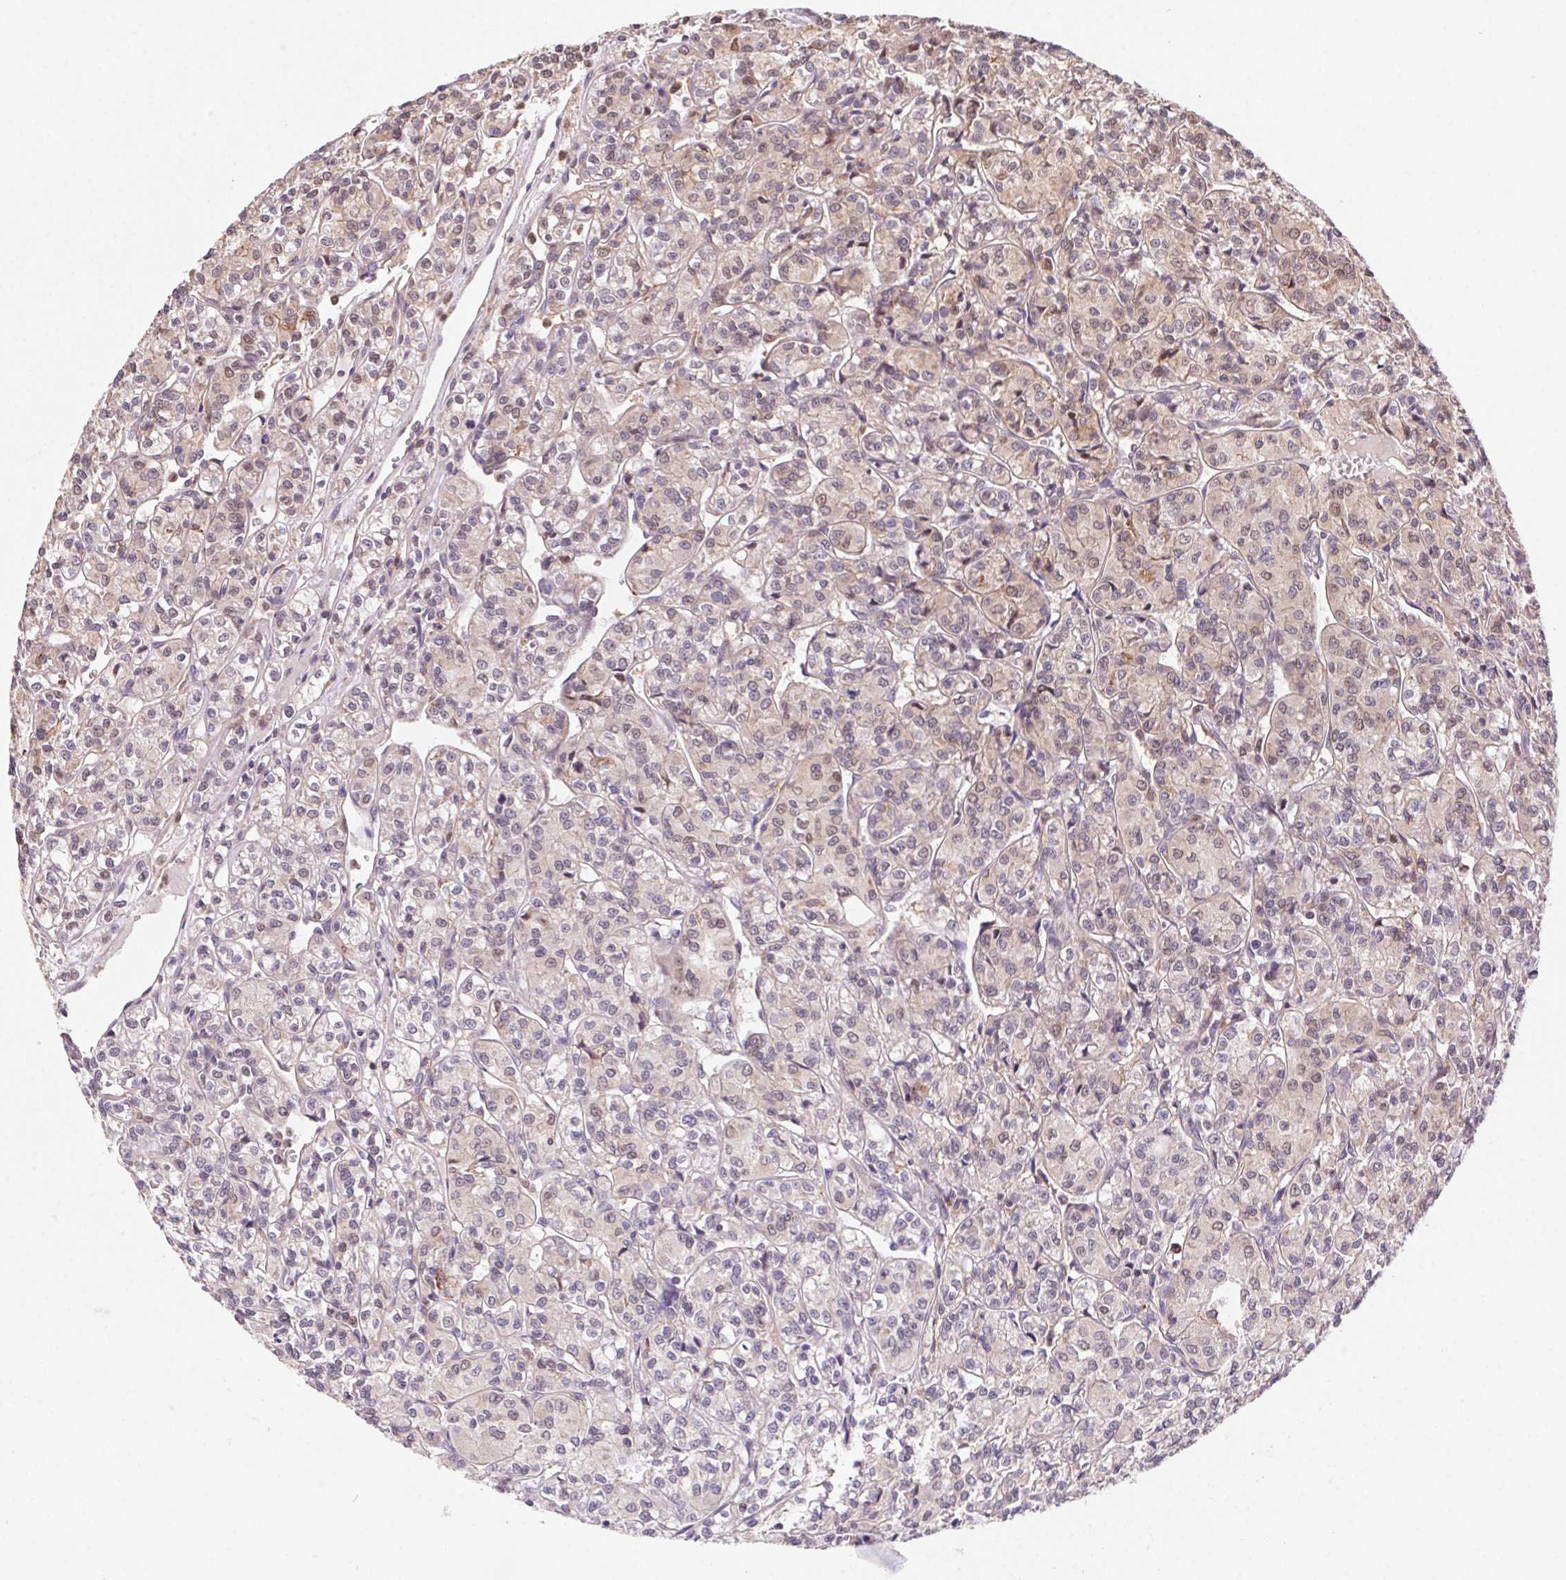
{"staining": {"intensity": "weak", "quantity": "<25%", "location": "nuclear"}, "tissue": "renal cancer", "cell_type": "Tumor cells", "image_type": "cancer", "snomed": [{"axis": "morphology", "description": "Adenocarcinoma, NOS"}, {"axis": "topography", "description": "Kidney"}], "caption": "A micrograph of renal cancer (adenocarcinoma) stained for a protein demonstrates no brown staining in tumor cells. (DAB IHC visualized using brightfield microscopy, high magnification).", "gene": "MEX3D", "patient": {"sex": "male", "age": 36}}